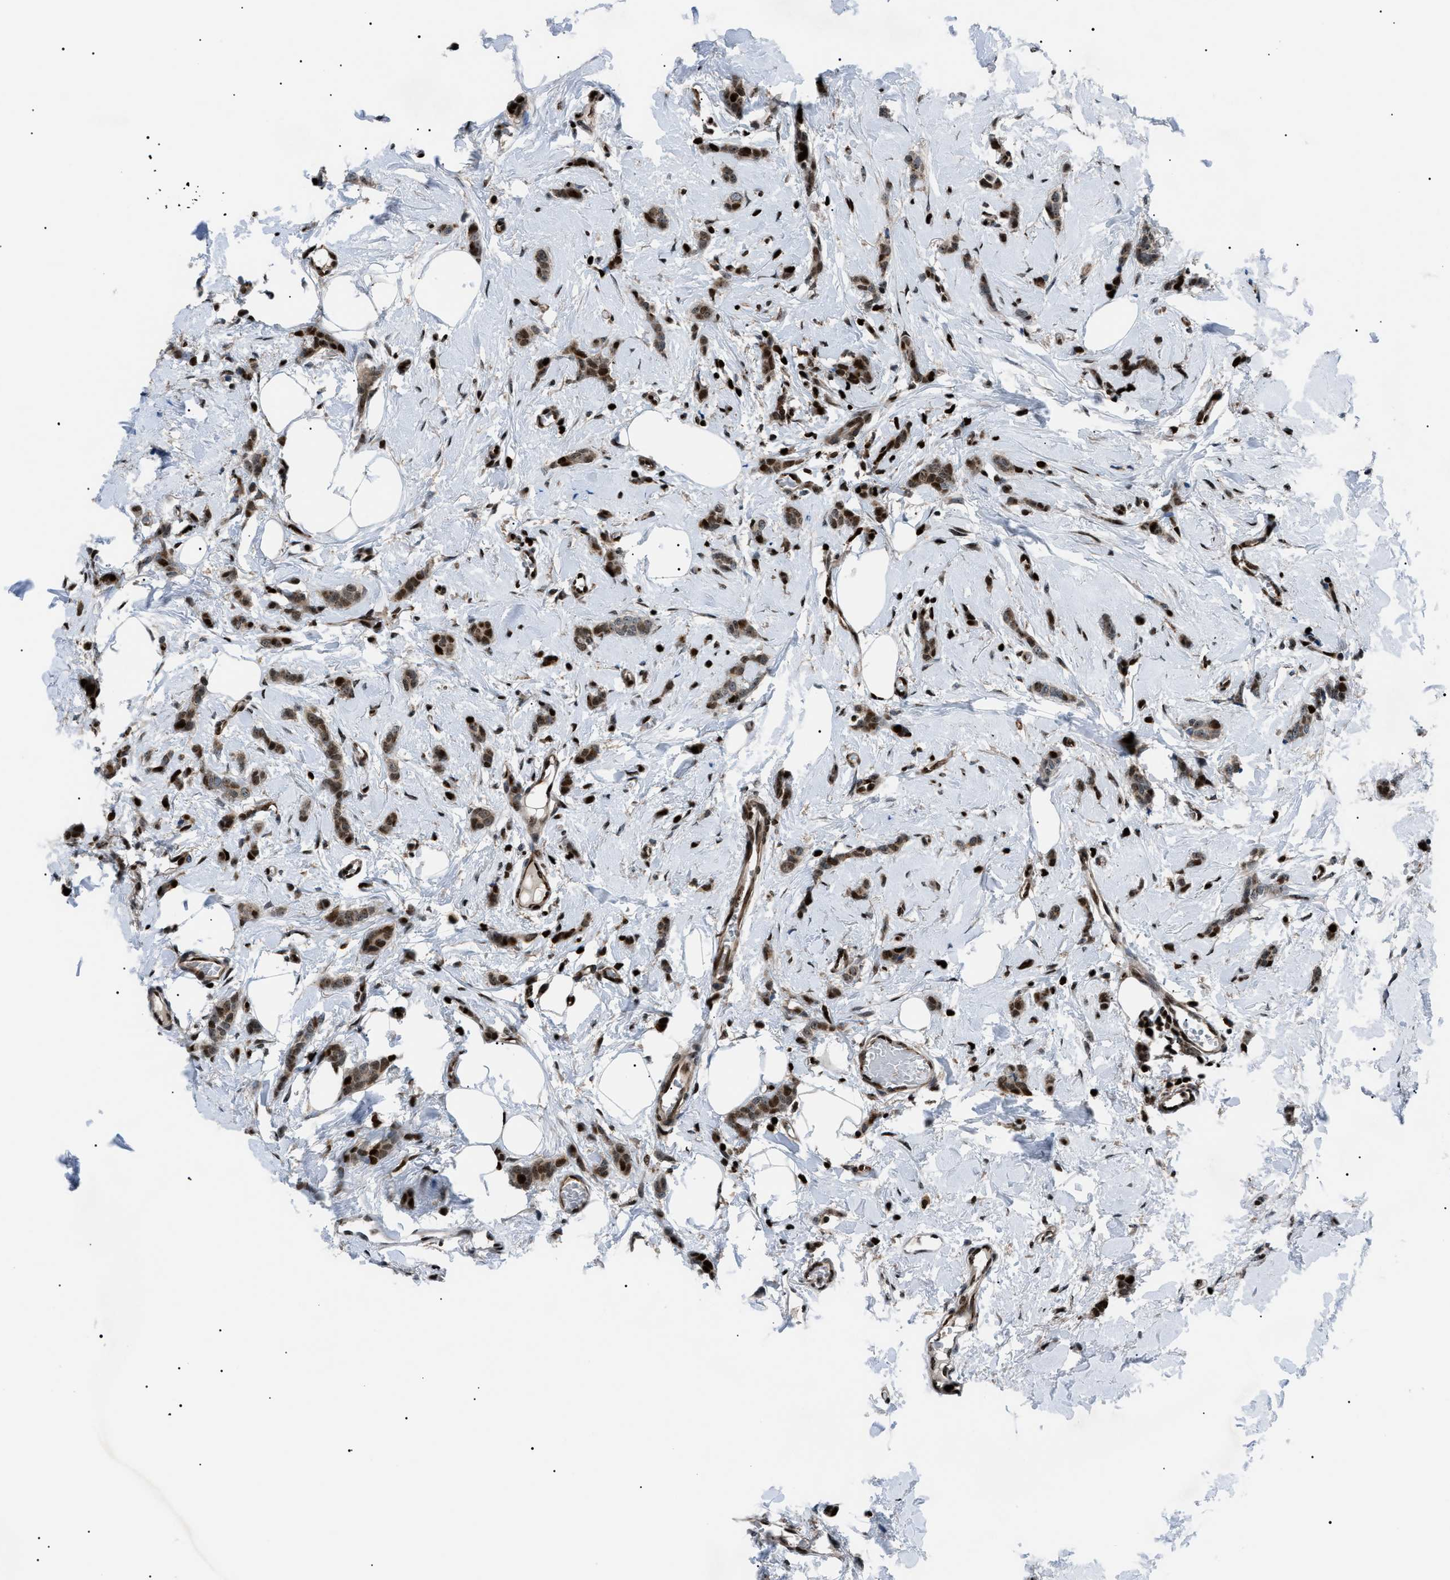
{"staining": {"intensity": "moderate", "quantity": ">75%", "location": "nuclear"}, "tissue": "breast cancer", "cell_type": "Tumor cells", "image_type": "cancer", "snomed": [{"axis": "morphology", "description": "Lobular carcinoma"}, {"axis": "topography", "description": "Skin"}, {"axis": "topography", "description": "Breast"}], "caption": "Breast cancer stained with DAB immunohistochemistry (IHC) shows medium levels of moderate nuclear staining in about >75% of tumor cells.", "gene": "PRKX", "patient": {"sex": "female", "age": 46}}